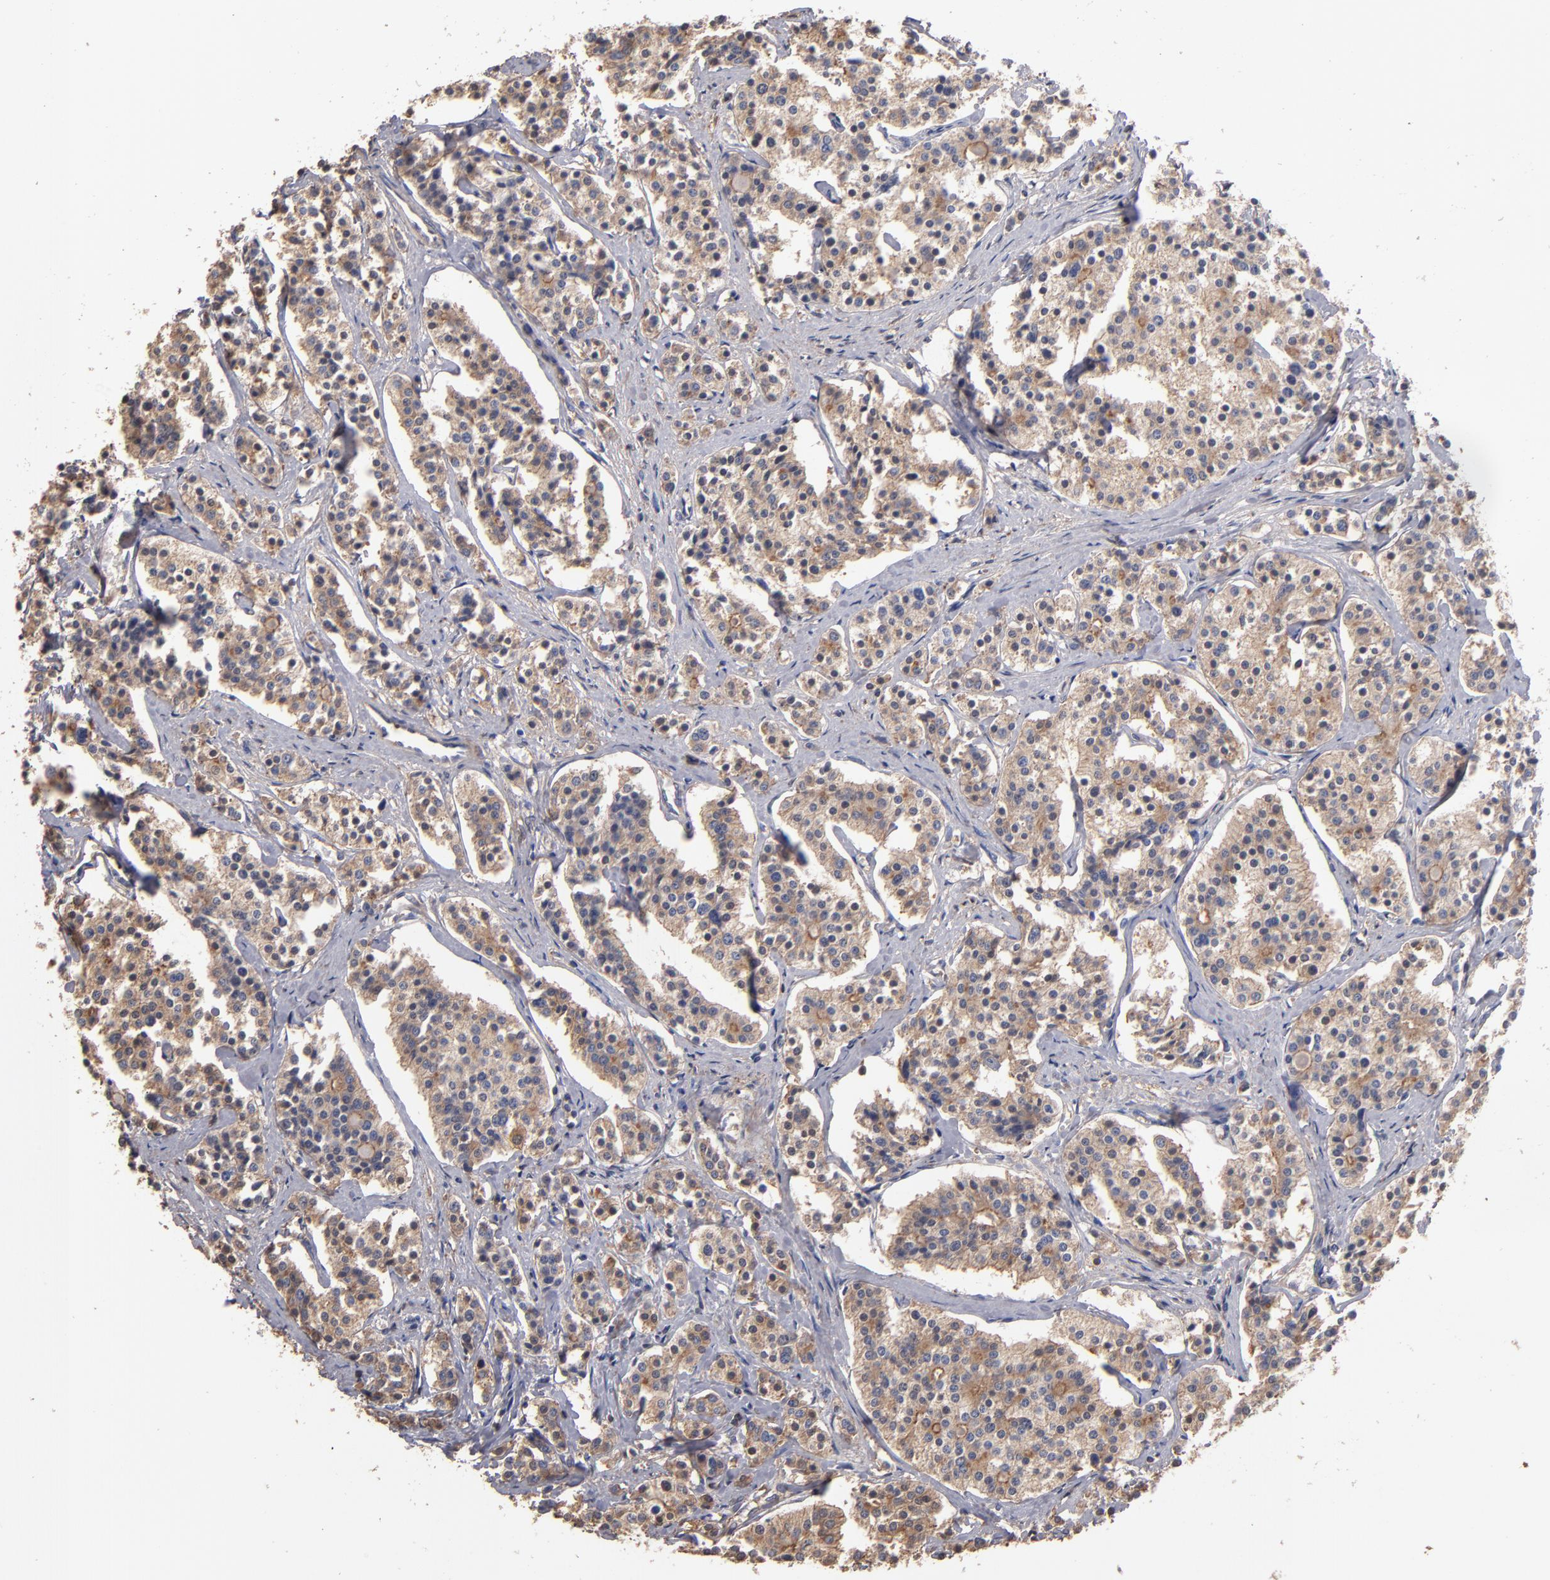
{"staining": {"intensity": "weak", "quantity": ">75%", "location": "cytoplasmic/membranous"}, "tissue": "carcinoid", "cell_type": "Tumor cells", "image_type": "cancer", "snomed": [{"axis": "morphology", "description": "Carcinoid, malignant, NOS"}, {"axis": "topography", "description": "Small intestine"}], "caption": "This is a micrograph of IHC staining of malignant carcinoid, which shows weak staining in the cytoplasmic/membranous of tumor cells.", "gene": "ESYT2", "patient": {"sex": "male", "age": 63}}